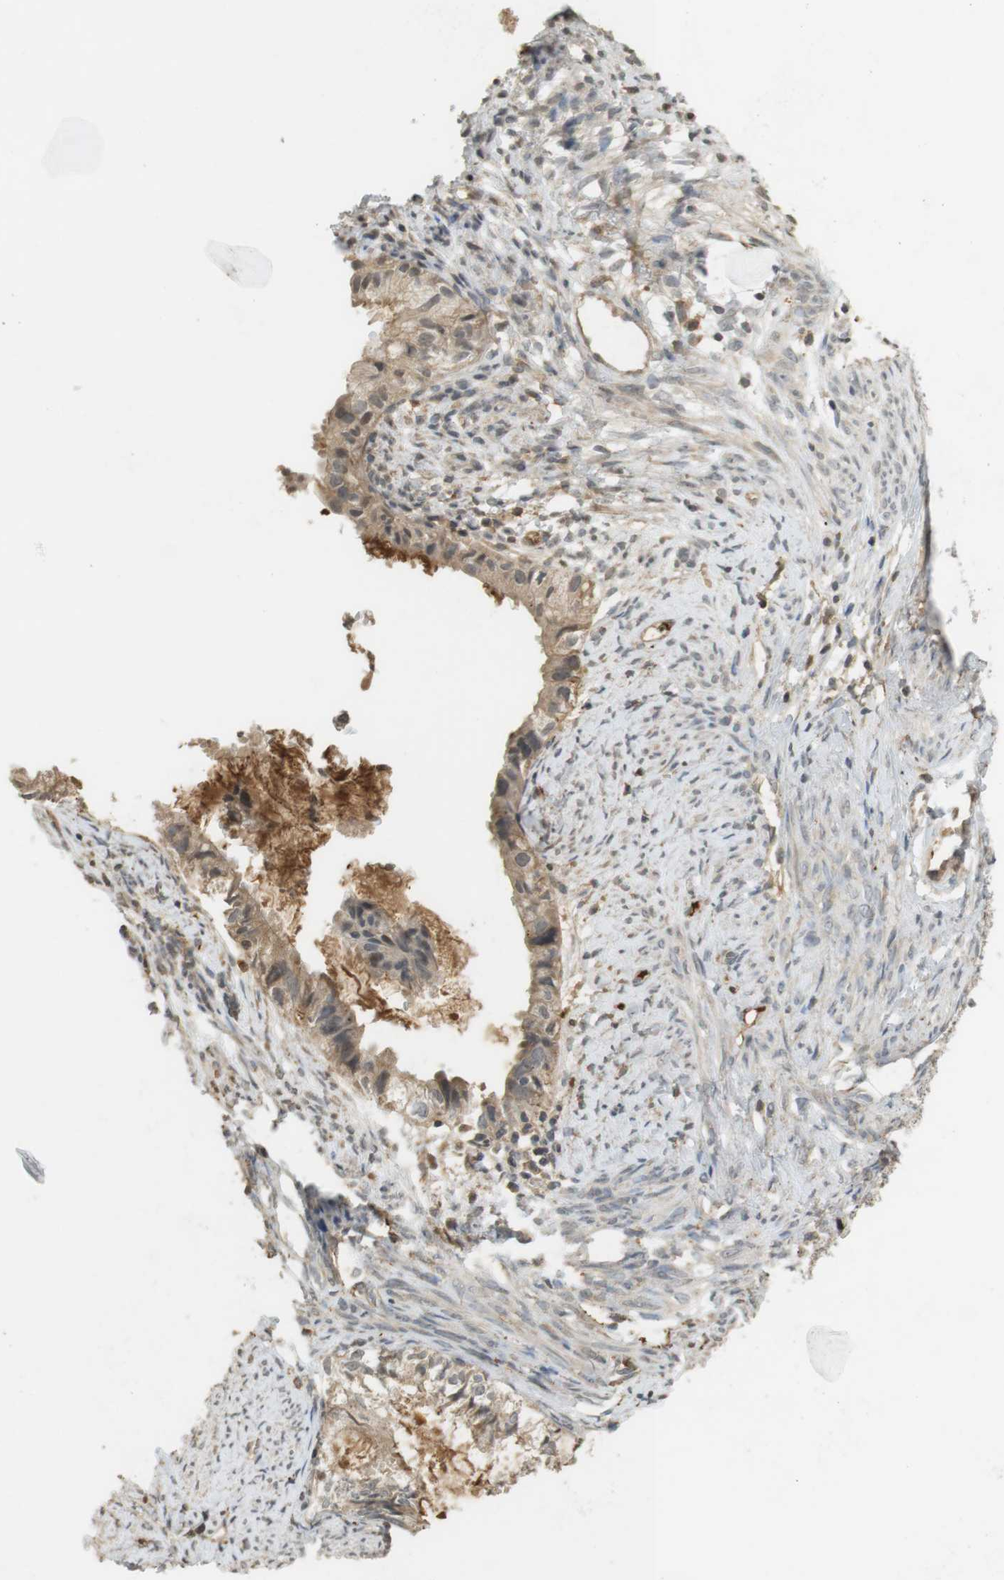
{"staining": {"intensity": "weak", "quantity": ">75%", "location": "cytoplasmic/membranous"}, "tissue": "cervical cancer", "cell_type": "Tumor cells", "image_type": "cancer", "snomed": [{"axis": "morphology", "description": "Normal tissue, NOS"}, {"axis": "morphology", "description": "Adenocarcinoma, NOS"}, {"axis": "topography", "description": "Cervix"}, {"axis": "topography", "description": "Endometrium"}], "caption": "IHC staining of adenocarcinoma (cervical), which reveals low levels of weak cytoplasmic/membranous expression in about >75% of tumor cells indicating weak cytoplasmic/membranous protein expression. The staining was performed using DAB (brown) for protein detection and nuclei were counterstained in hematoxylin (blue).", "gene": "SRR", "patient": {"sex": "female", "age": 86}}